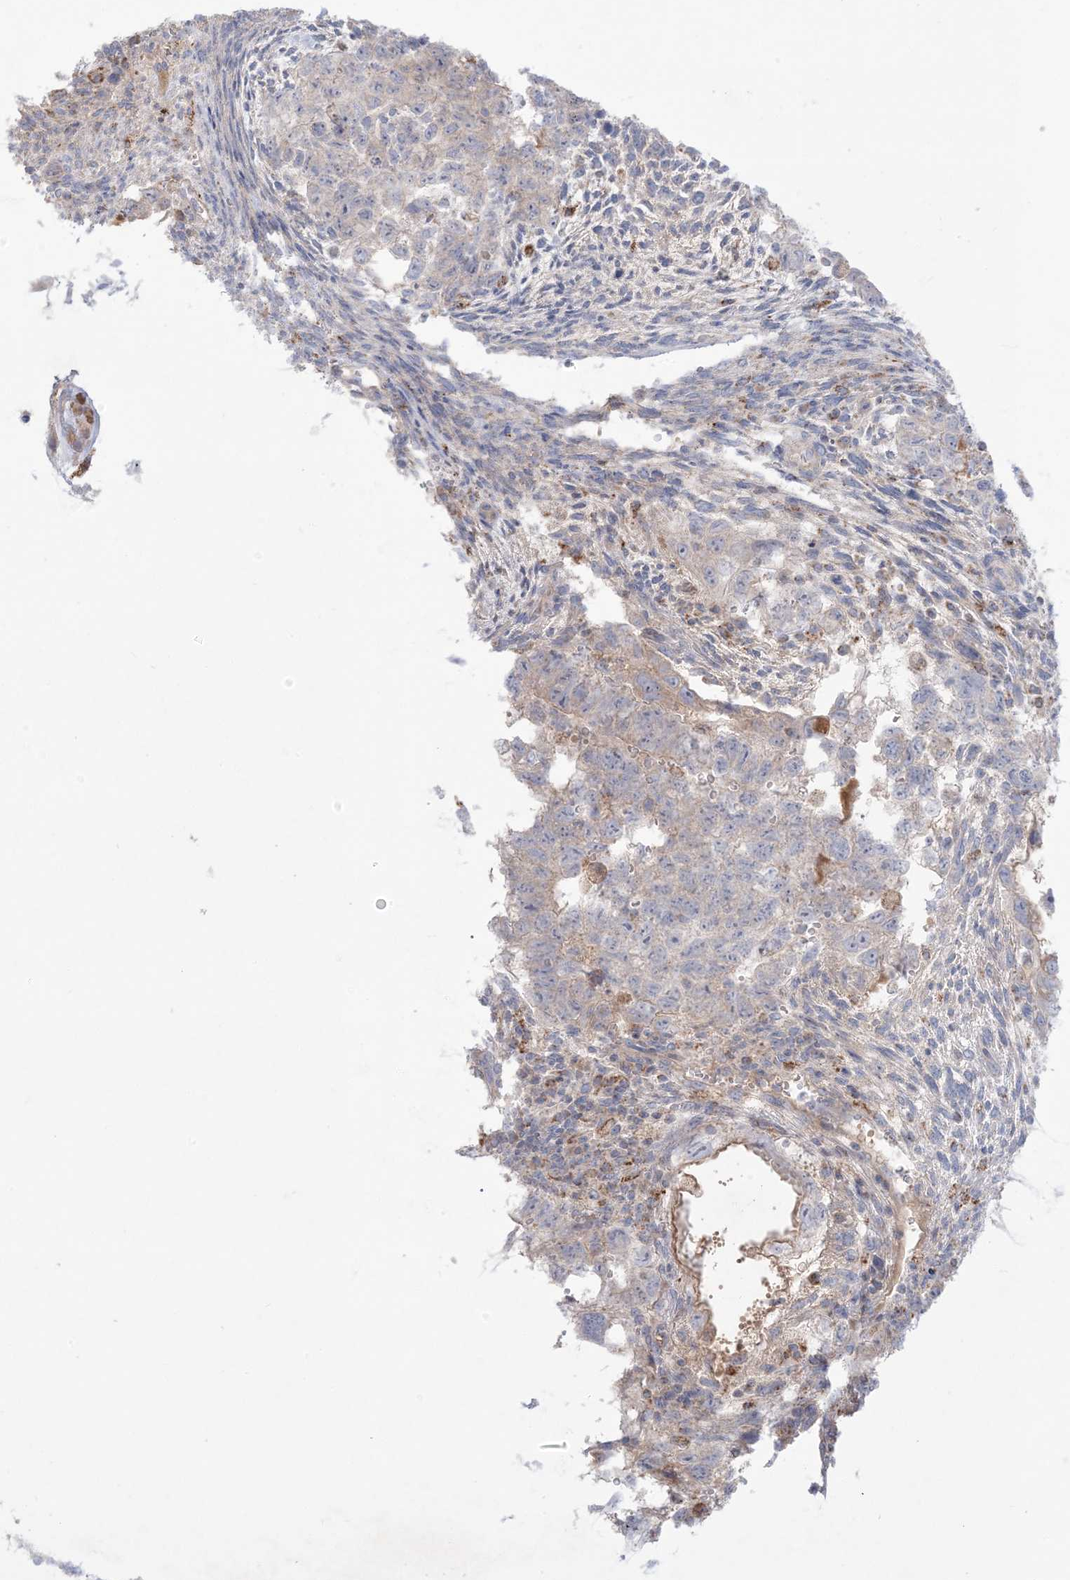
{"staining": {"intensity": "negative", "quantity": "none", "location": "none"}, "tissue": "testis cancer", "cell_type": "Tumor cells", "image_type": "cancer", "snomed": [{"axis": "morphology", "description": "Carcinoma, Embryonal, NOS"}, {"axis": "topography", "description": "Testis"}], "caption": "Immunohistochemistry of human testis cancer displays no staining in tumor cells.", "gene": "KCTD6", "patient": {"sex": "male", "age": 36}}